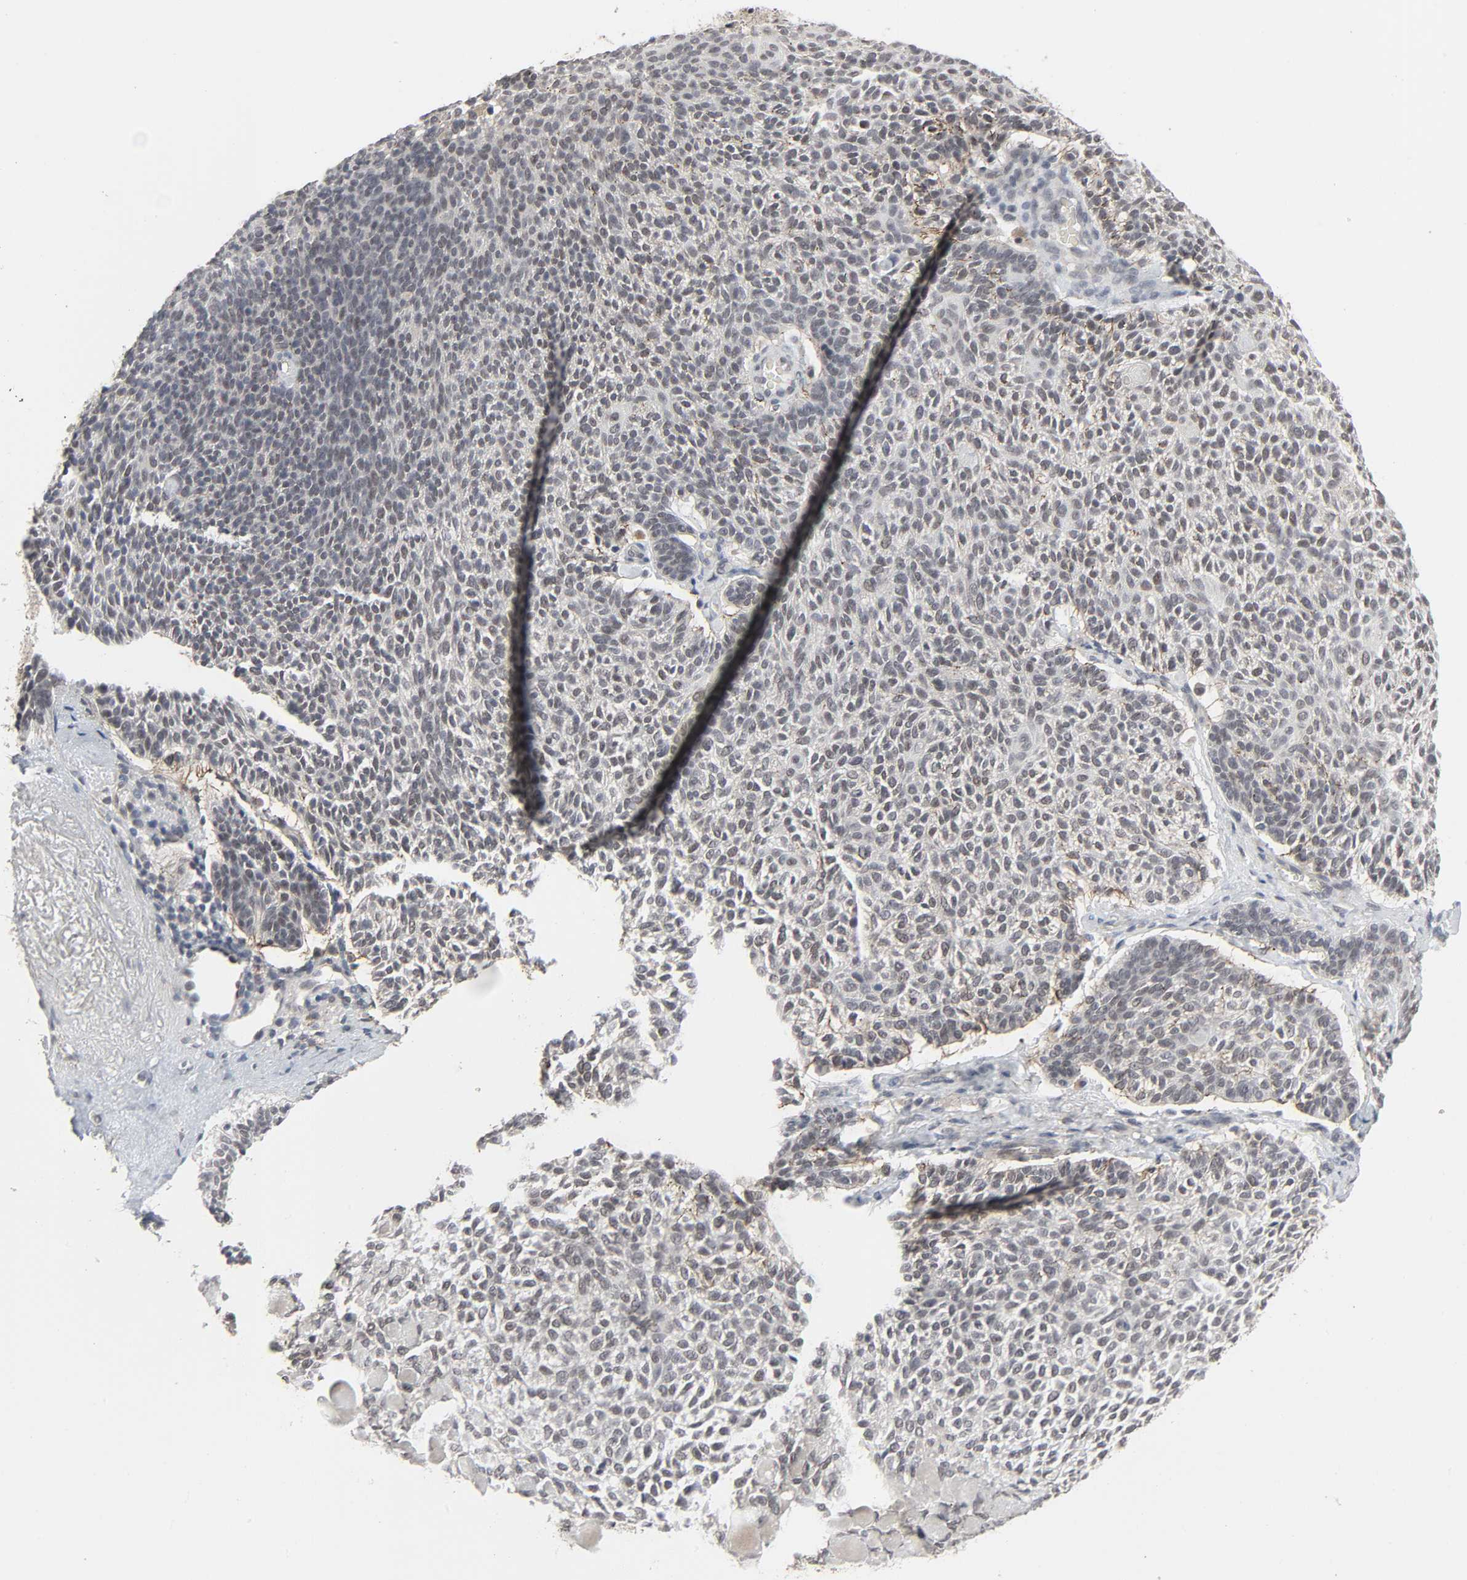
{"staining": {"intensity": "negative", "quantity": "none", "location": "none"}, "tissue": "skin cancer", "cell_type": "Tumor cells", "image_type": "cancer", "snomed": [{"axis": "morphology", "description": "Normal tissue, NOS"}, {"axis": "morphology", "description": "Basal cell carcinoma"}, {"axis": "topography", "description": "Skin"}], "caption": "Tumor cells show no significant positivity in skin cancer. (DAB (3,3'-diaminobenzidine) immunohistochemistry visualized using brightfield microscopy, high magnification).", "gene": "ZNF222", "patient": {"sex": "female", "age": 70}}